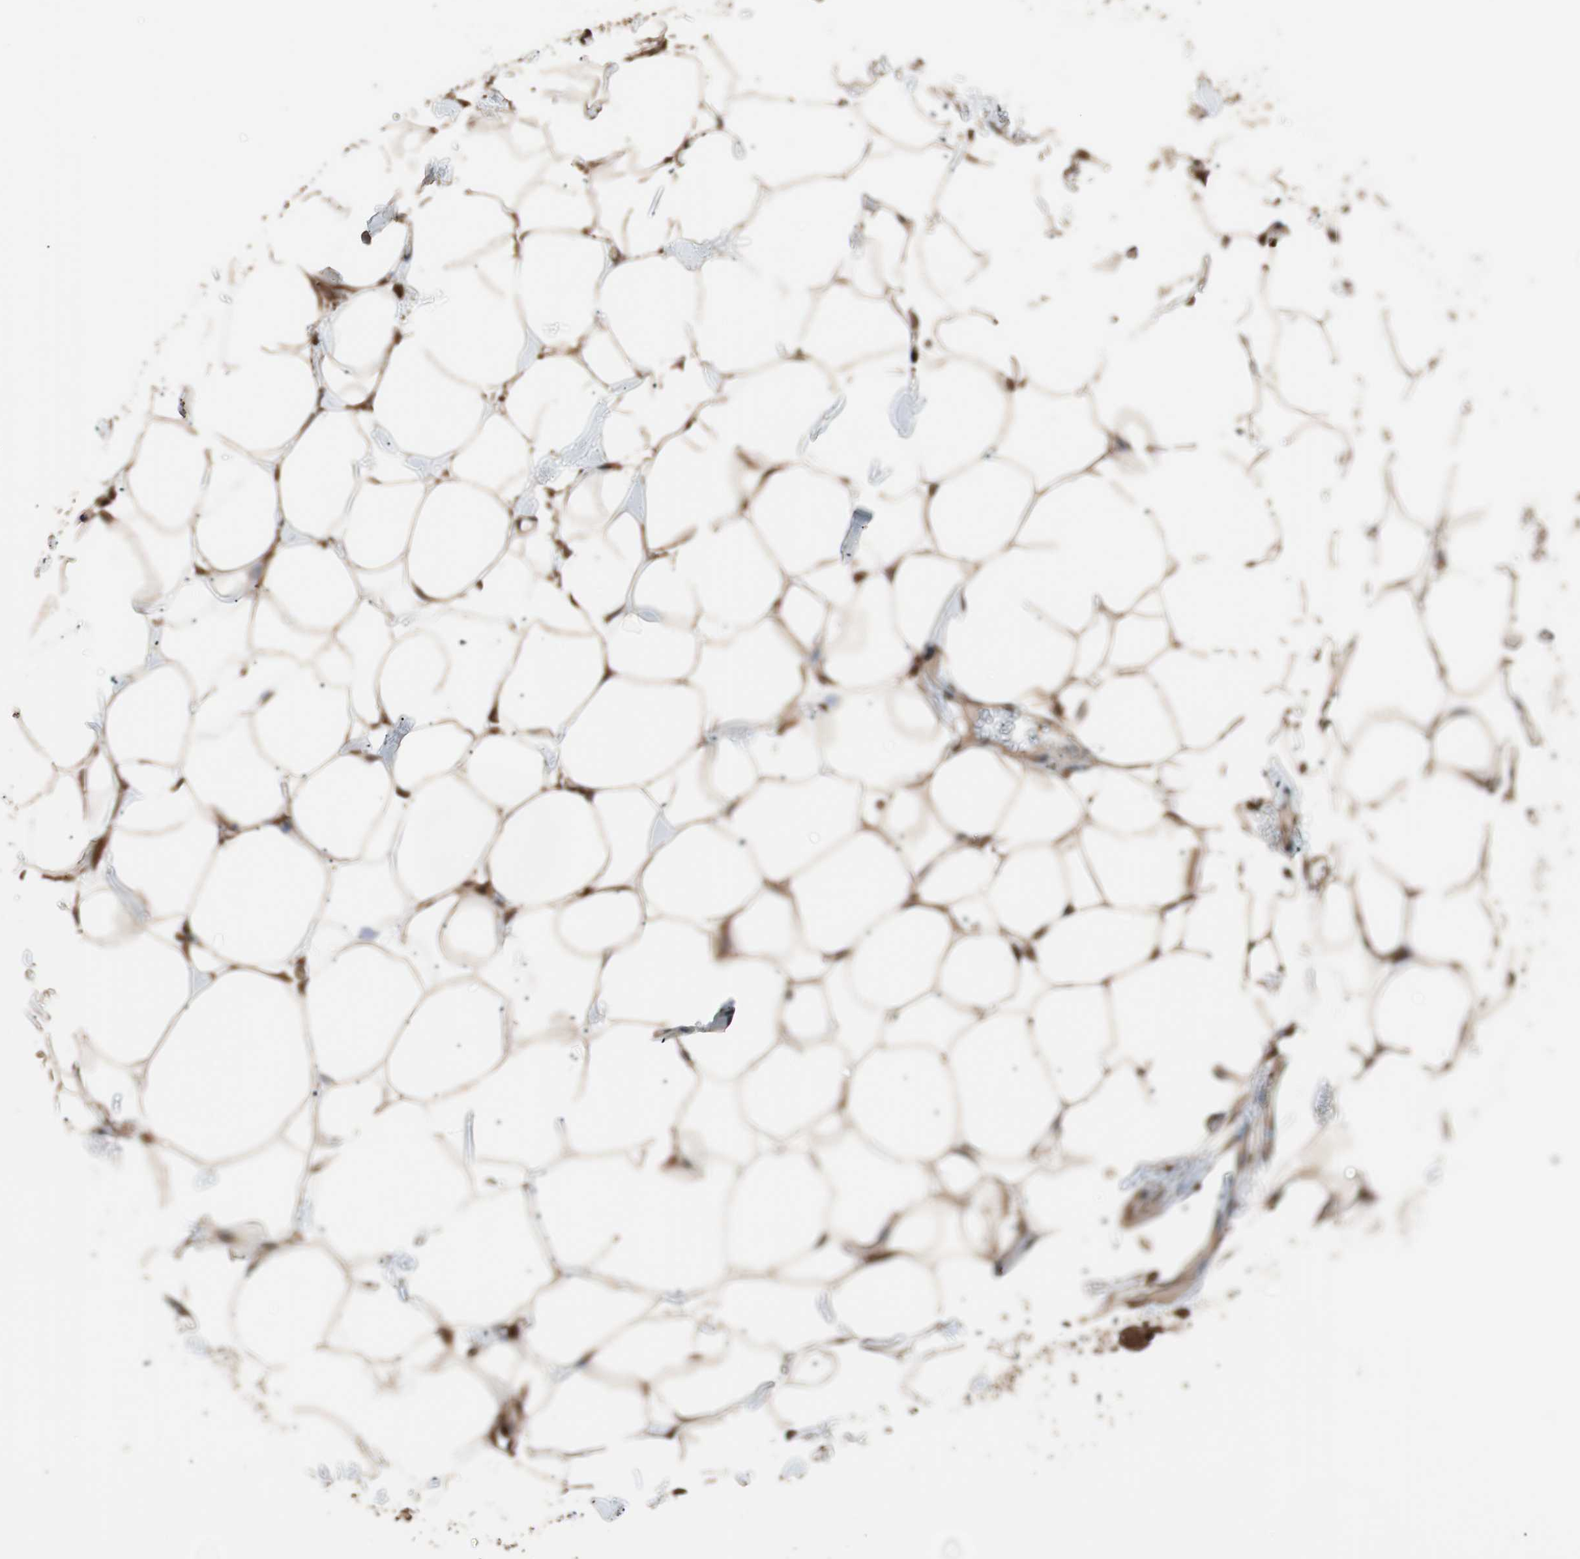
{"staining": {"intensity": "moderate", "quantity": ">75%", "location": "cytoplasmic/membranous"}, "tissue": "adipose tissue", "cell_type": "Adipocytes", "image_type": "normal", "snomed": [{"axis": "morphology", "description": "Normal tissue, NOS"}, {"axis": "topography", "description": "Breast"}, {"axis": "topography", "description": "Adipose tissue"}], "caption": "A photomicrograph of human adipose tissue stained for a protein shows moderate cytoplasmic/membranous brown staining in adipocytes. Nuclei are stained in blue.", "gene": "CCT3", "patient": {"sex": "female", "age": 25}}